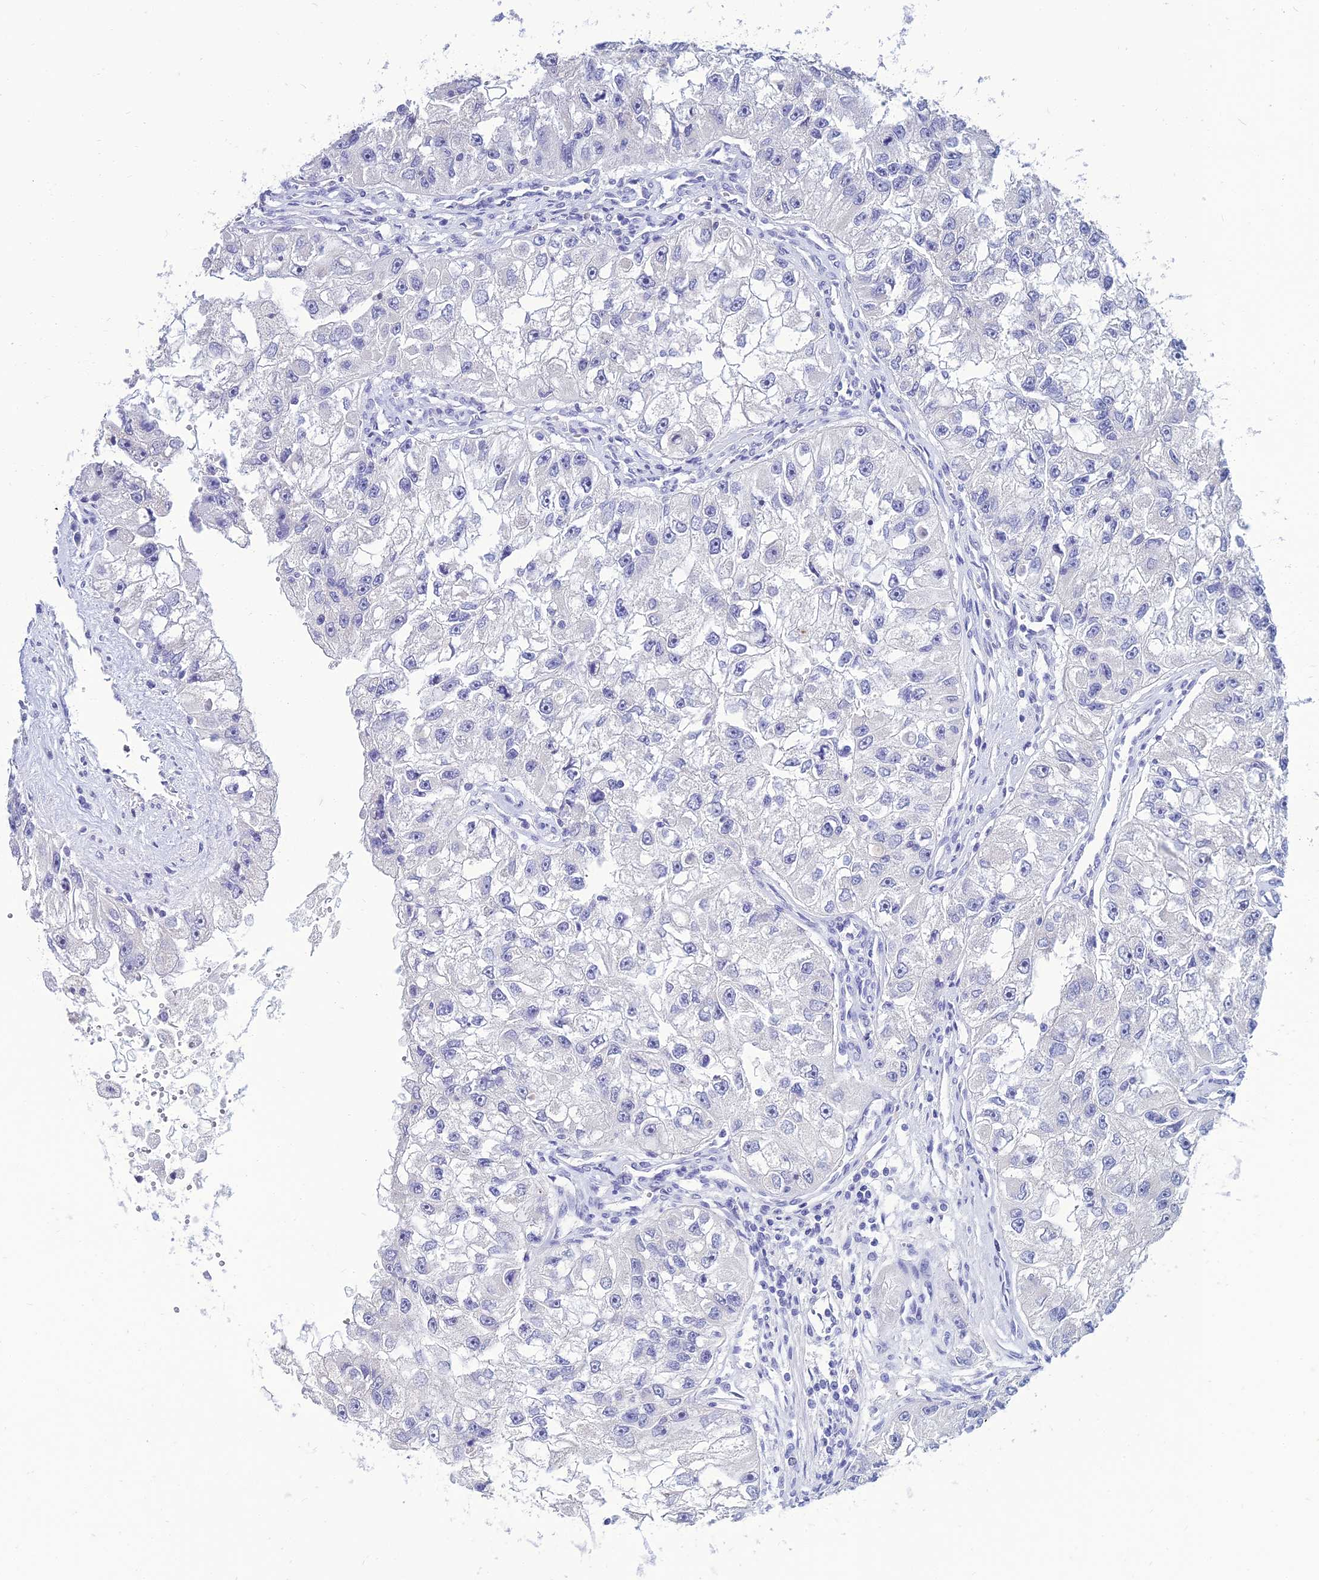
{"staining": {"intensity": "negative", "quantity": "none", "location": "none"}, "tissue": "renal cancer", "cell_type": "Tumor cells", "image_type": "cancer", "snomed": [{"axis": "morphology", "description": "Adenocarcinoma, NOS"}, {"axis": "topography", "description": "Kidney"}], "caption": "Immunohistochemical staining of human renal cancer (adenocarcinoma) reveals no significant expression in tumor cells.", "gene": "NPY", "patient": {"sex": "male", "age": 63}}